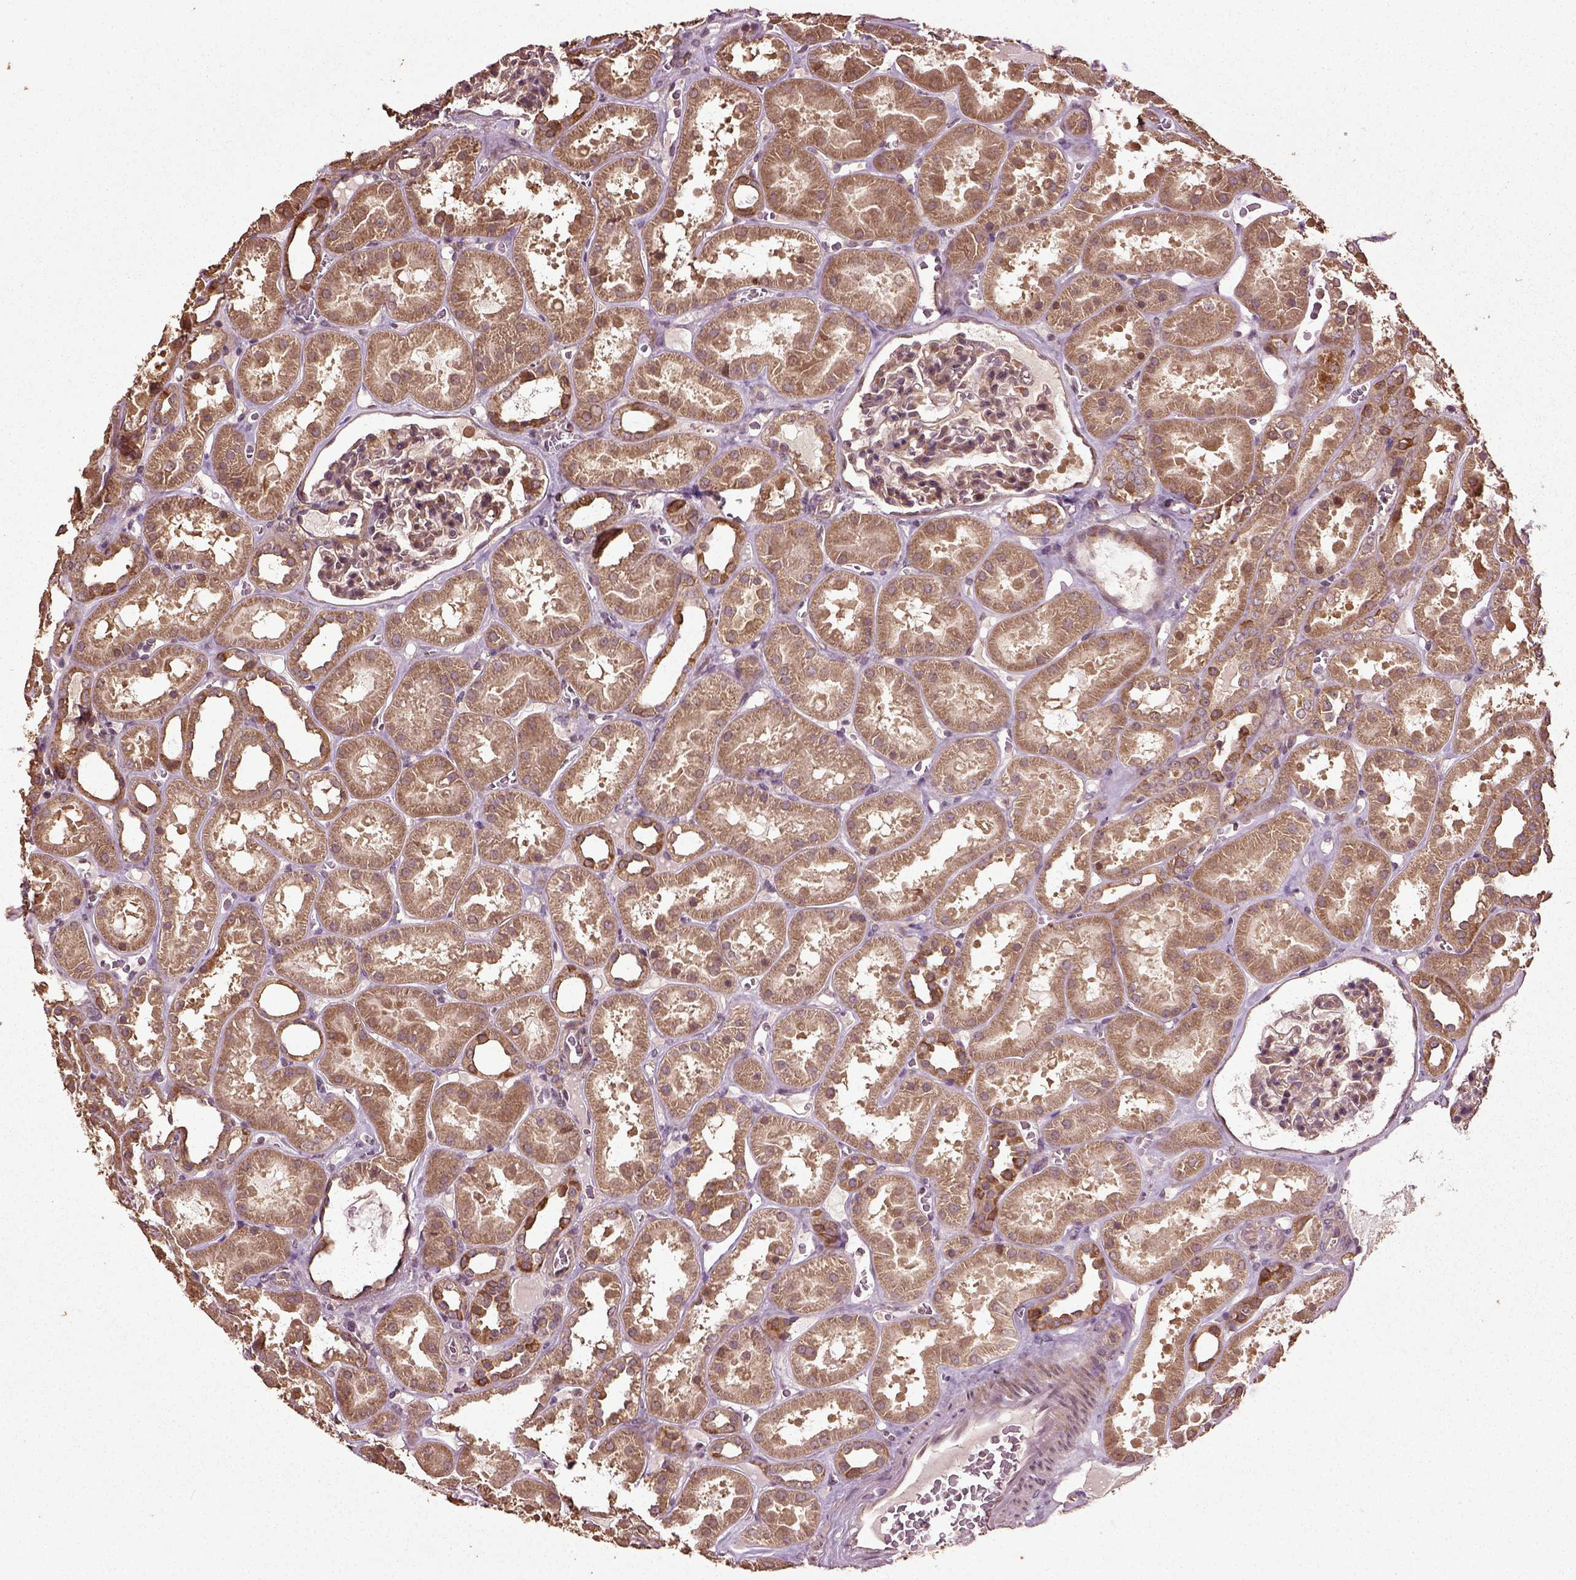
{"staining": {"intensity": "moderate", "quantity": "25%-75%", "location": "cytoplasmic/membranous"}, "tissue": "kidney", "cell_type": "Cells in glomeruli", "image_type": "normal", "snomed": [{"axis": "morphology", "description": "Normal tissue, NOS"}, {"axis": "topography", "description": "Kidney"}], "caption": "Immunohistochemical staining of benign kidney reveals moderate cytoplasmic/membranous protein staining in approximately 25%-75% of cells in glomeruli. Nuclei are stained in blue.", "gene": "ERV3", "patient": {"sex": "female", "age": 41}}